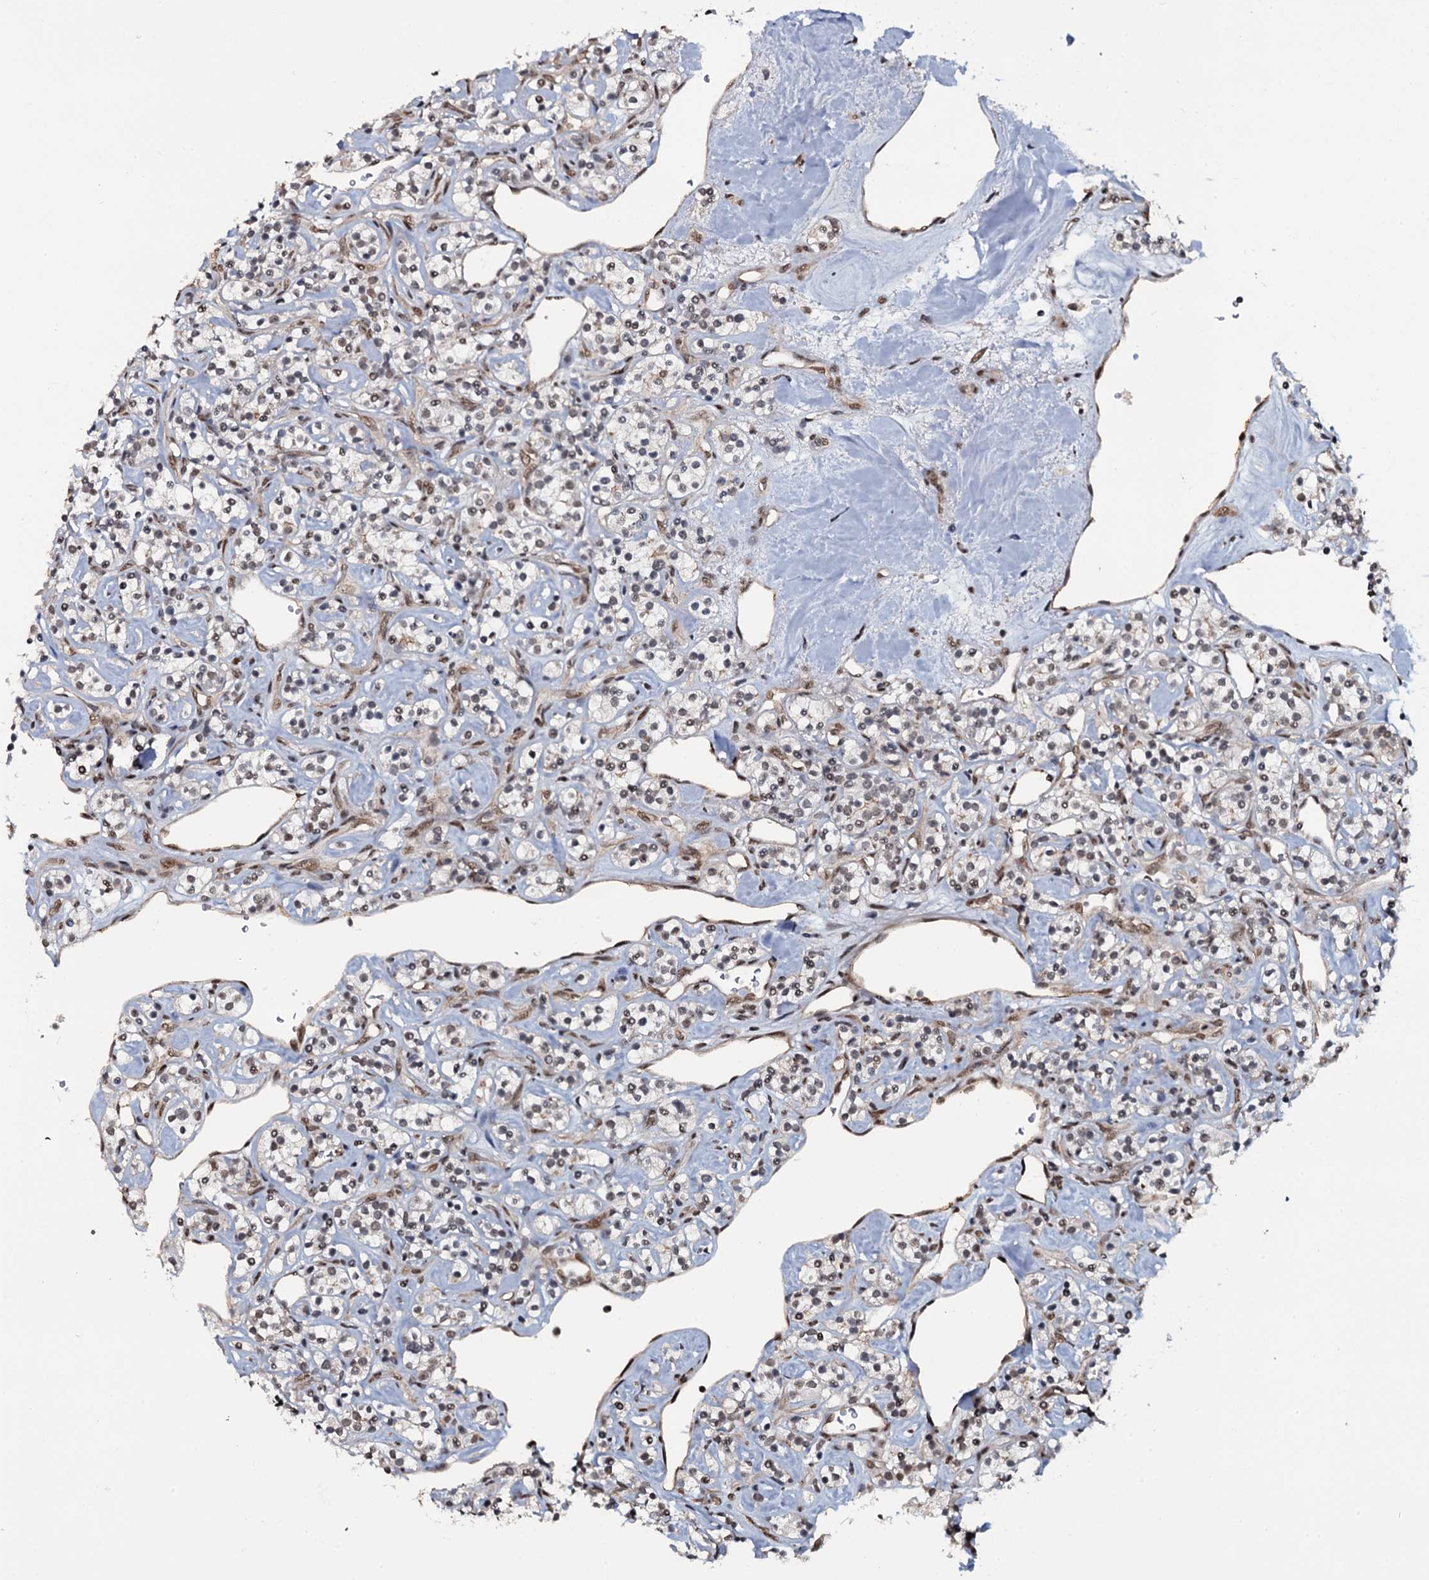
{"staining": {"intensity": "weak", "quantity": "25%-75%", "location": "nuclear"}, "tissue": "renal cancer", "cell_type": "Tumor cells", "image_type": "cancer", "snomed": [{"axis": "morphology", "description": "Adenocarcinoma, NOS"}, {"axis": "topography", "description": "Kidney"}], "caption": "Renal adenocarcinoma tissue demonstrates weak nuclear positivity in approximately 25%-75% of tumor cells", "gene": "SH2D4B", "patient": {"sex": "male", "age": 77}}